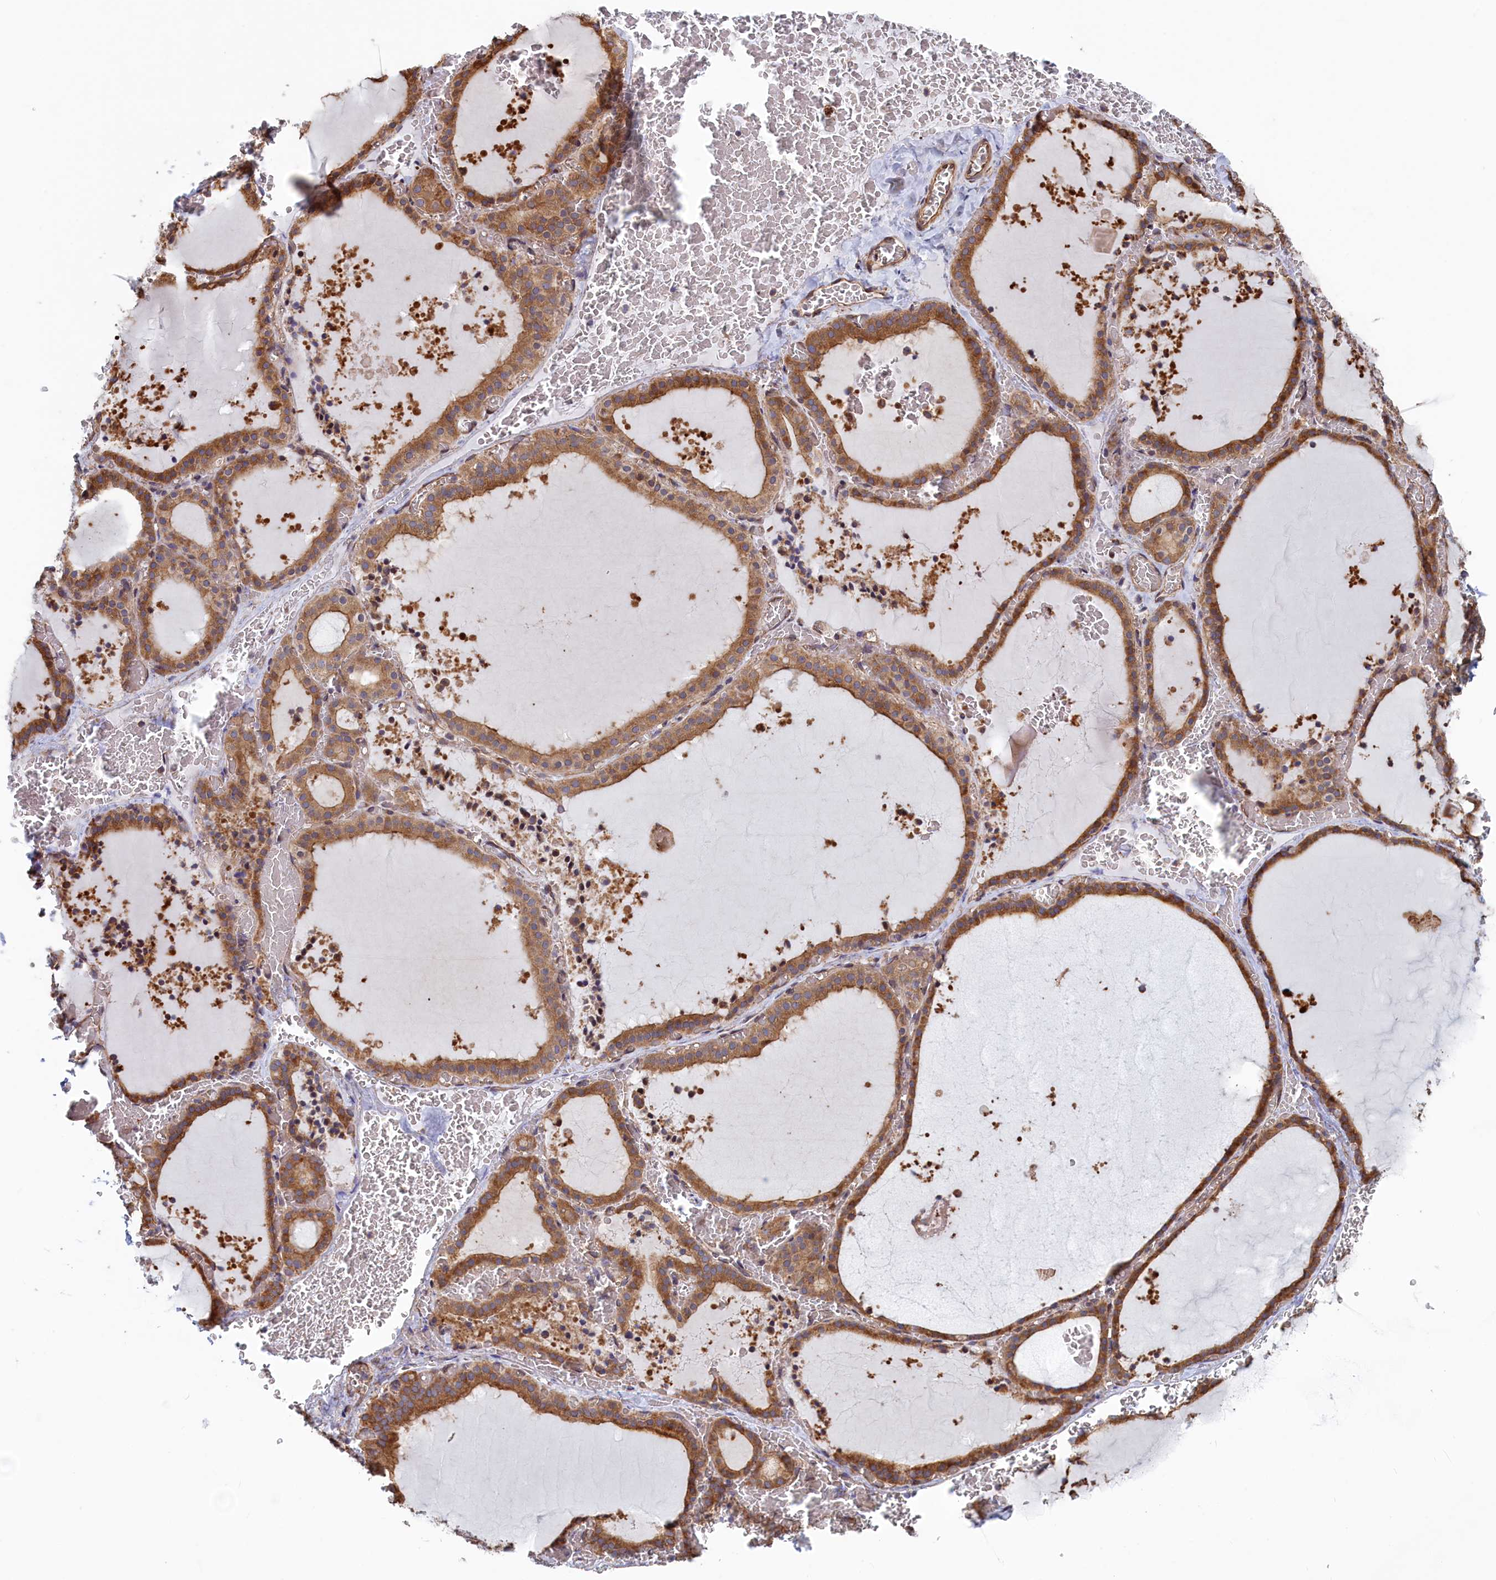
{"staining": {"intensity": "strong", "quantity": ">75%", "location": "cytoplasmic/membranous"}, "tissue": "thyroid gland", "cell_type": "Glandular cells", "image_type": "normal", "snomed": [{"axis": "morphology", "description": "Normal tissue, NOS"}, {"axis": "topography", "description": "Thyroid gland"}], "caption": "An IHC histopathology image of normal tissue is shown. Protein staining in brown highlights strong cytoplasmic/membranous positivity in thyroid gland within glandular cells. The protein of interest is shown in brown color, while the nuclei are stained blue.", "gene": "RILPL1", "patient": {"sex": "female", "age": 39}}